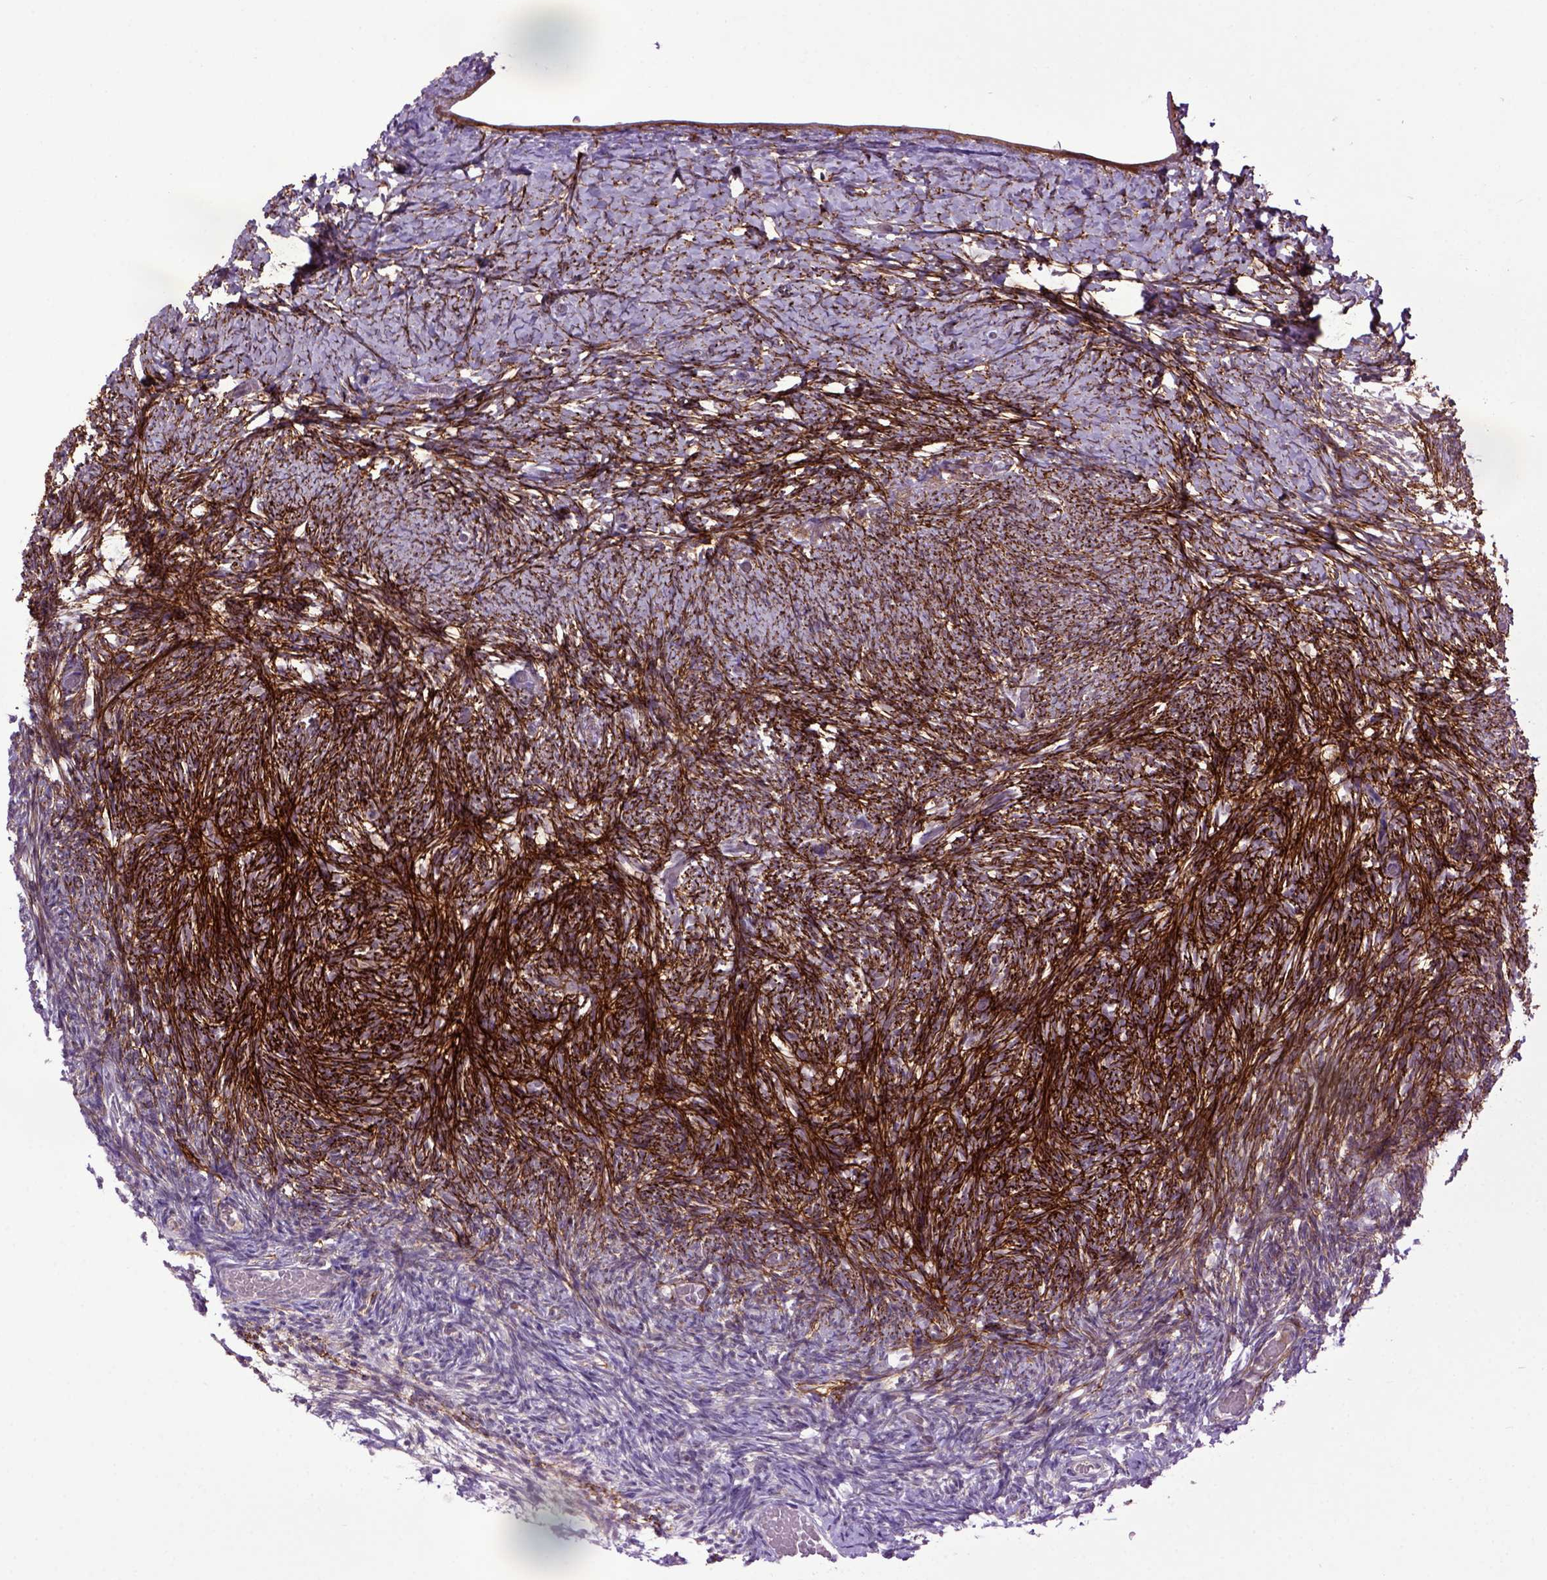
{"staining": {"intensity": "negative", "quantity": "none", "location": "none"}, "tissue": "ovary", "cell_type": "Follicle cells", "image_type": "normal", "snomed": [{"axis": "morphology", "description": "Normal tissue, NOS"}, {"axis": "topography", "description": "Ovary"}], "caption": "Immunohistochemical staining of normal ovary displays no significant staining in follicle cells. The staining was performed using DAB to visualize the protein expression in brown, while the nuclei were stained in blue with hematoxylin (Magnification: 20x).", "gene": "EMILIN3", "patient": {"sex": "female", "age": 39}}